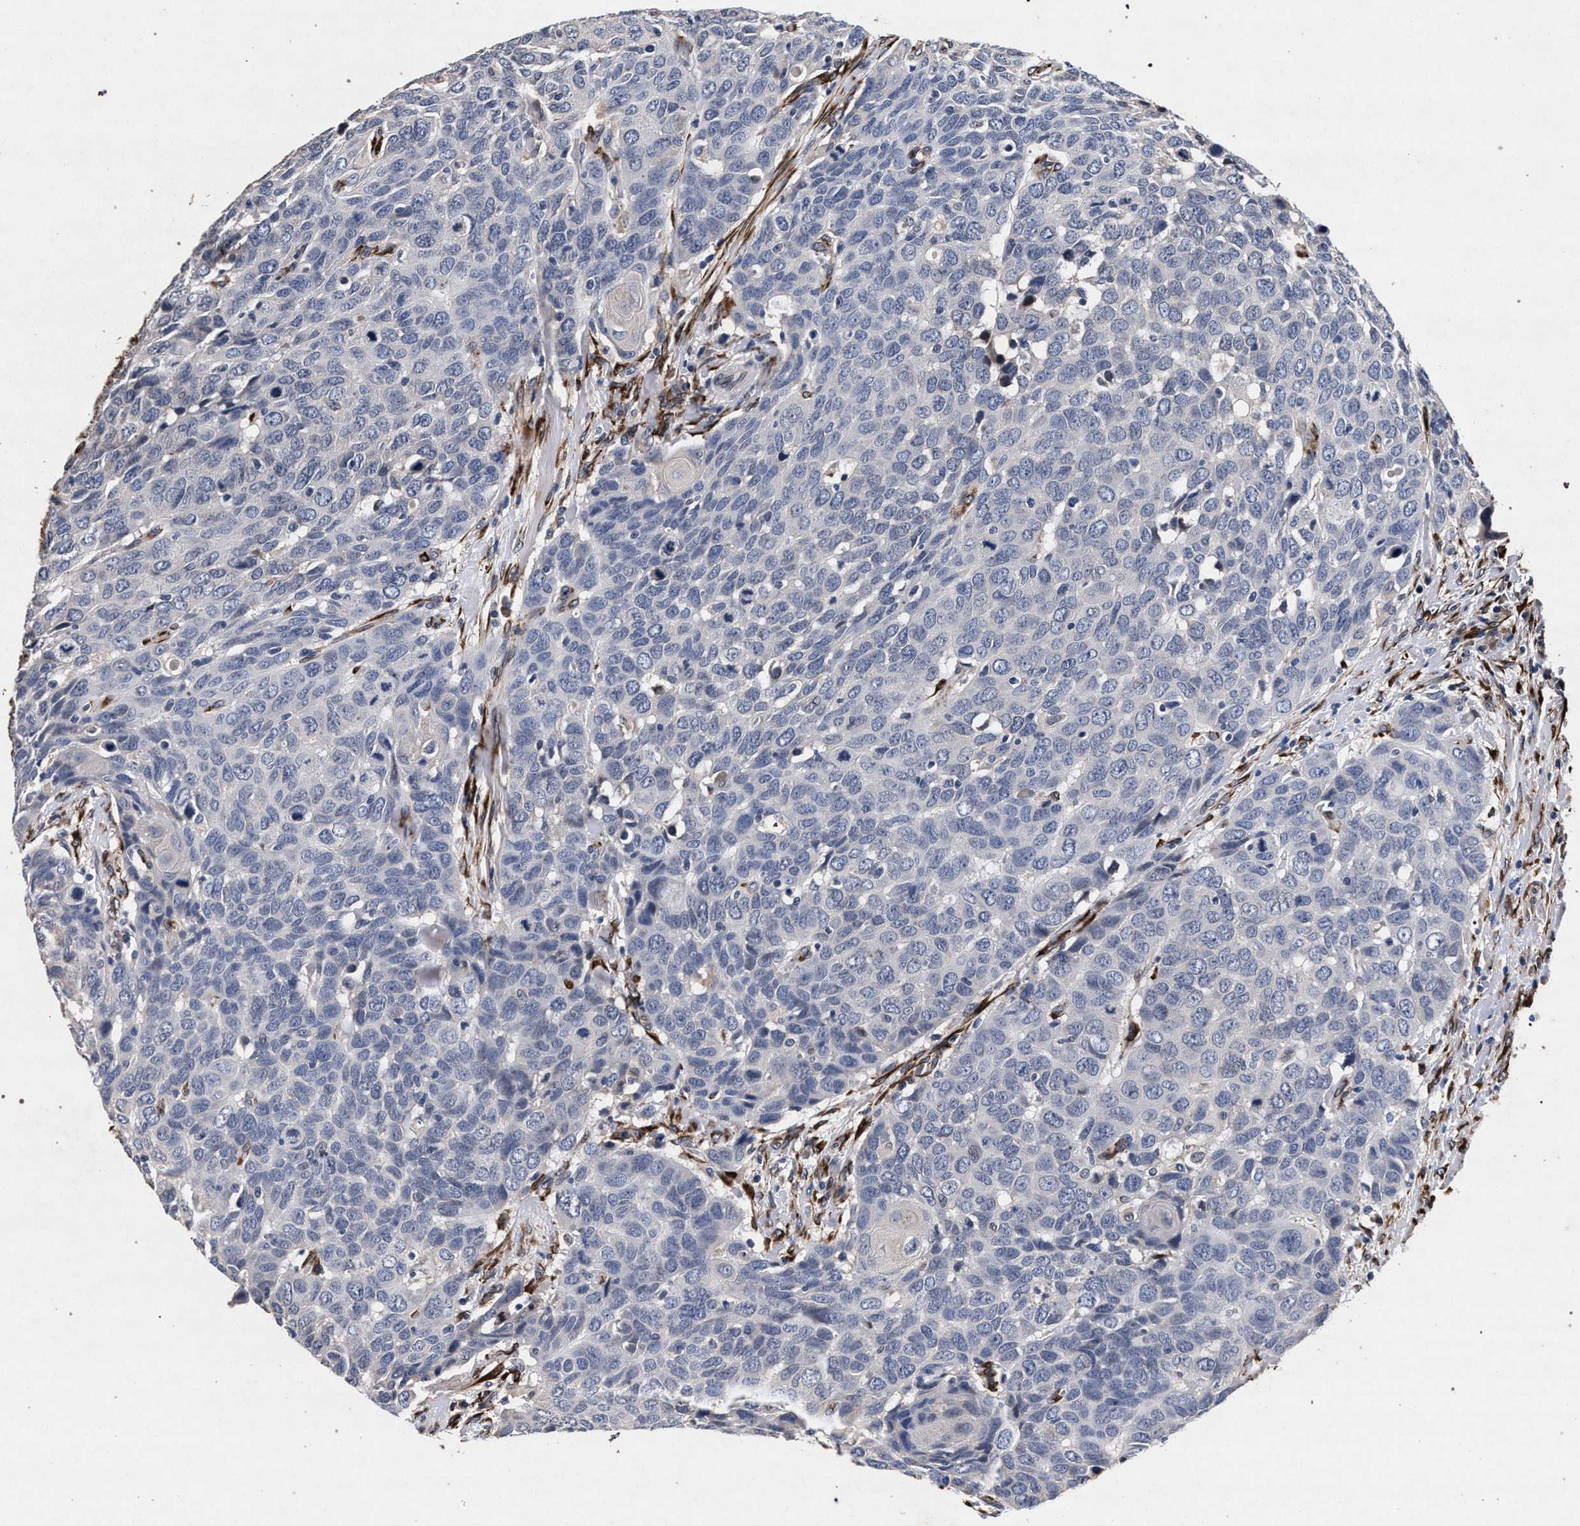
{"staining": {"intensity": "negative", "quantity": "none", "location": "none"}, "tissue": "head and neck cancer", "cell_type": "Tumor cells", "image_type": "cancer", "snomed": [{"axis": "morphology", "description": "Squamous cell carcinoma, NOS"}, {"axis": "topography", "description": "Head-Neck"}], "caption": "Squamous cell carcinoma (head and neck) stained for a protein using IHC shows no expression tumor cells.", "gene": "NEK7", "patient": {"sex": "male", "age": 66}}